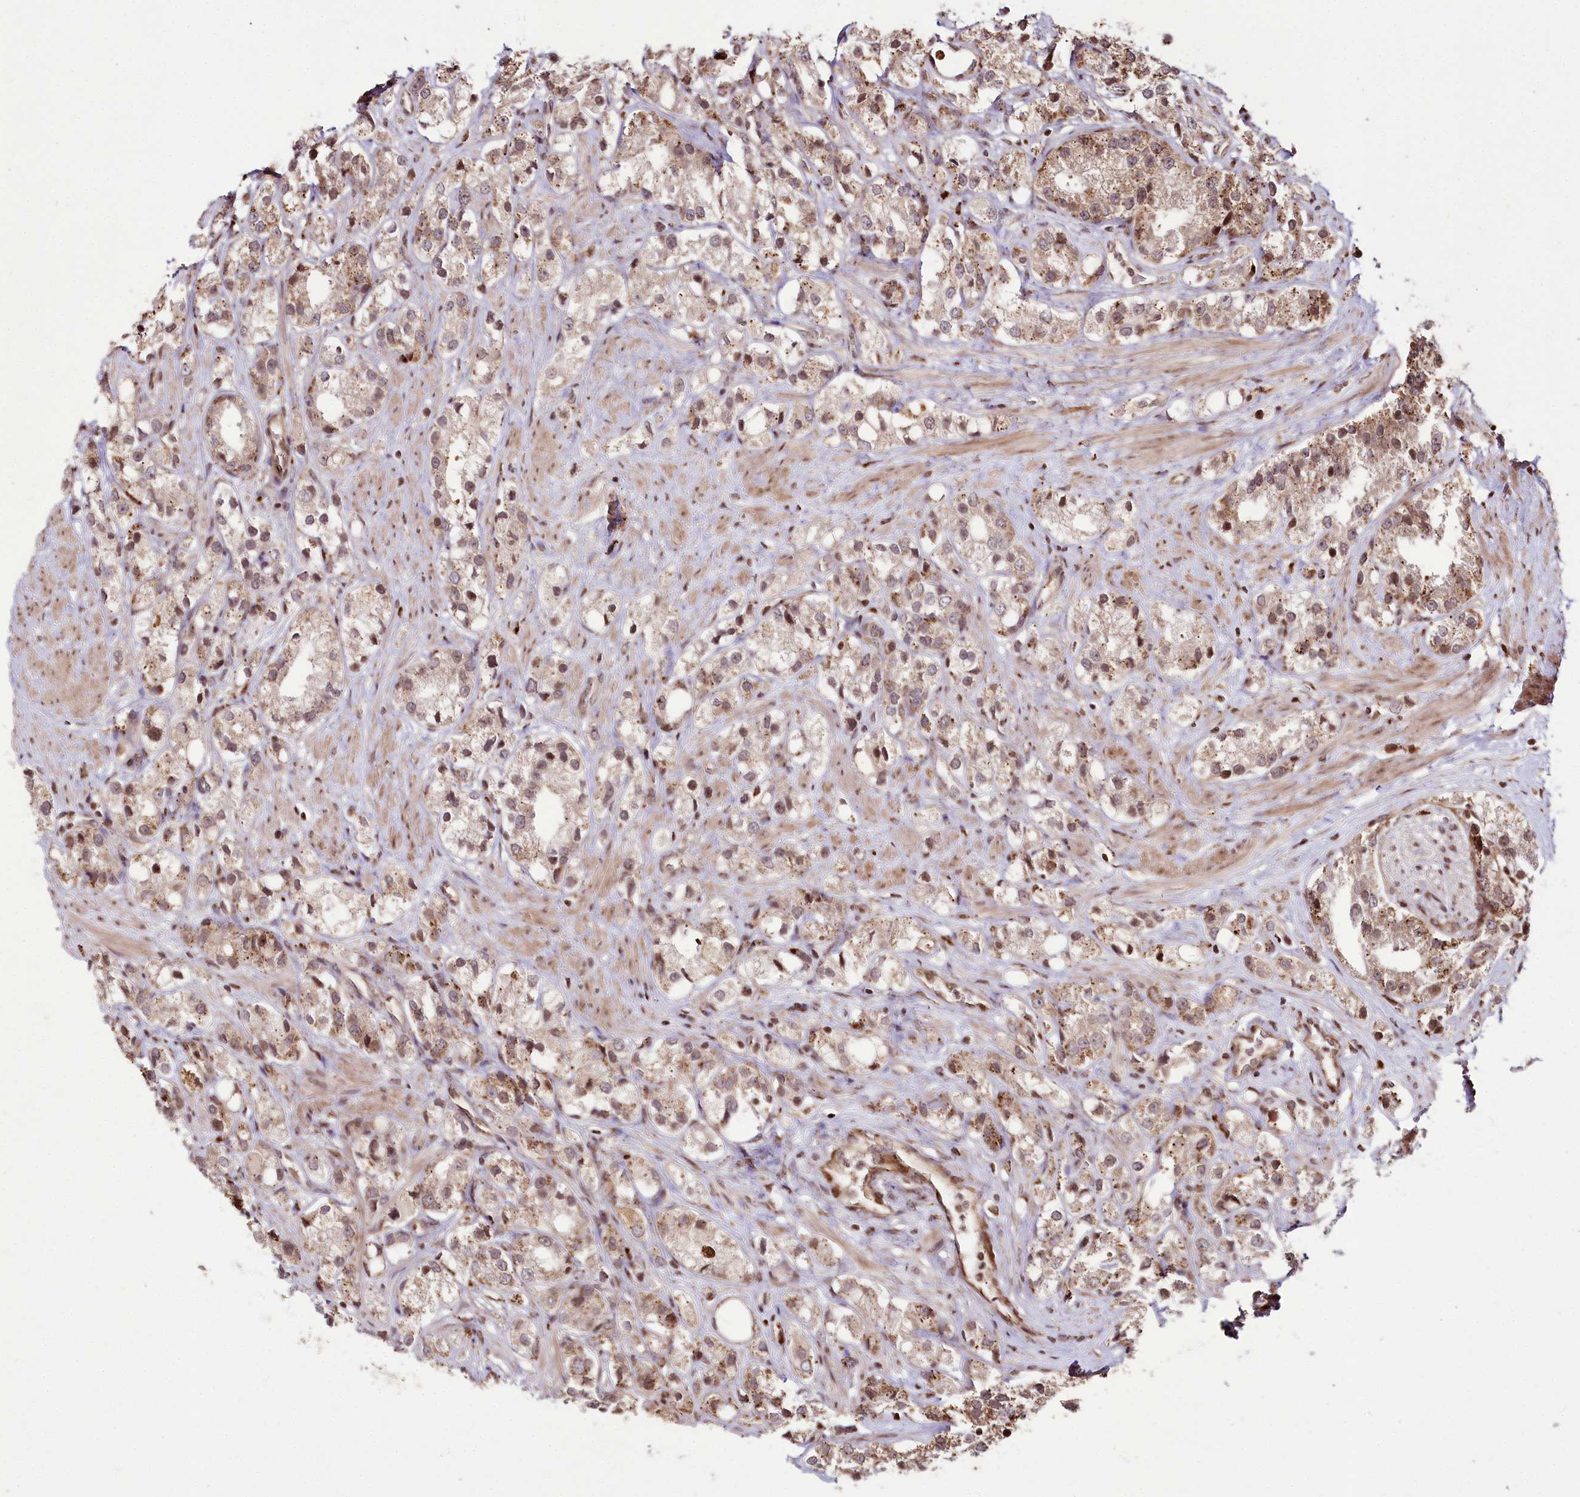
{"staining": {"intensity": "moderate", "quantity": "25%-75%", "location": "cytoplasmic/membranous,nuclear"}, "tissue": "prostate cancer", "cell_type": "Tumor cells", "image_type": "cancer", "snomed": [{"axis": "morphology", "description": "Adenocarcinoma, NOS"}, {"axis": "topography", "description": "Prostate"}], "caption": "DAB (3,3'-diaminobenzidine) immunohistochemical staining of prostate adenocarcinoma displays moderate cytoplasmic/membranous and nuclear protein staining in approximately 25%-75% of tumor cells. Using DAB (brown) and hematoxylin (blue) stains, captured at high magnification using brightfield microscopy.", "gene": "HOXC8", "patient": {"sex": "male", "age": 79}}